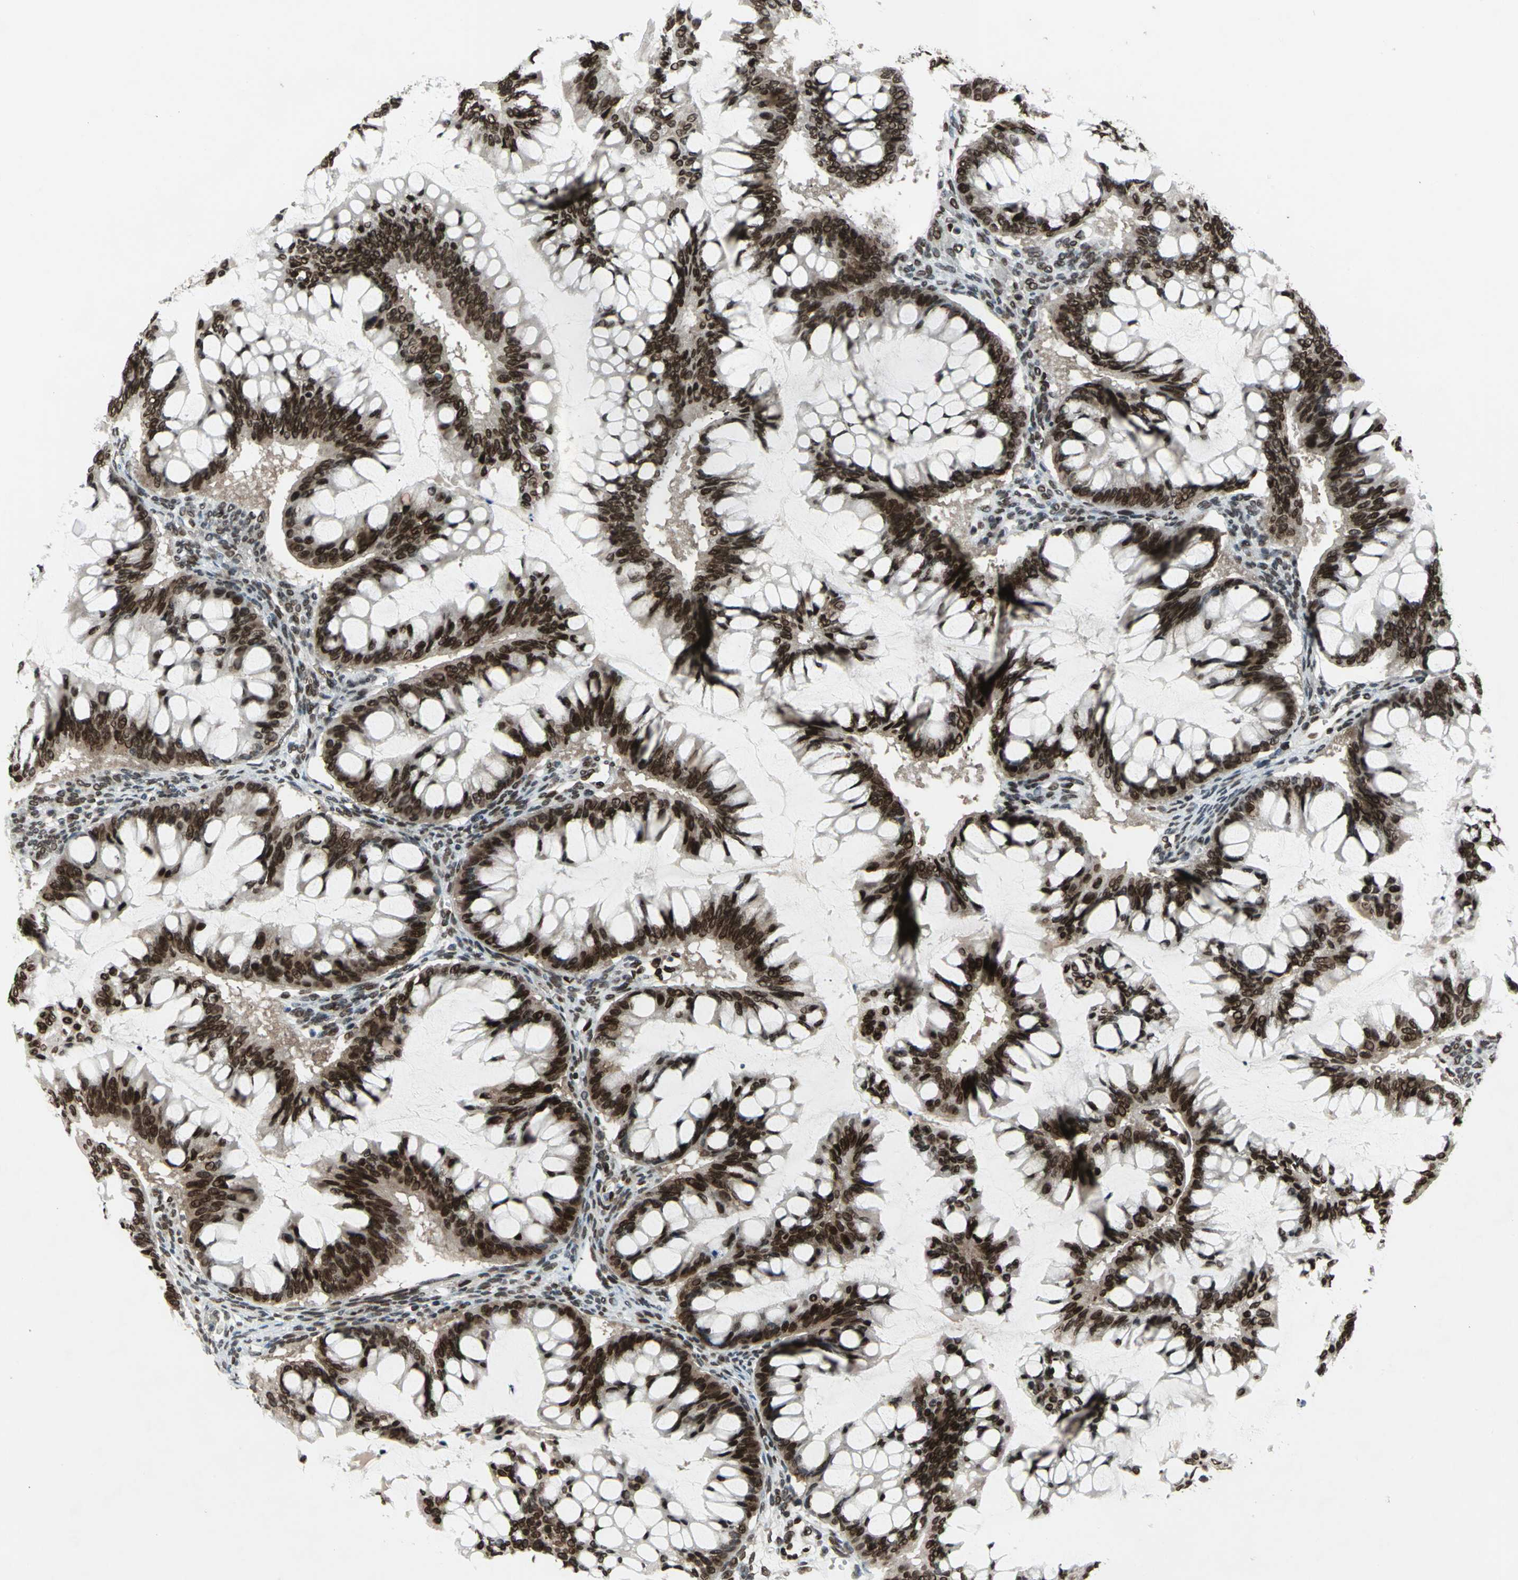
{"staining": {"intensity": "strong", "quantity": ">75%", "location": "cytoplasmic/membranous,nuclear"}, "tissue": "ovarian cancer", "cell_type": "Tumor cells", "image_type": "cancer", "snomed": [{"axis": "morphology", "description": "Cystadenocarcinoma, mucinous, NOS"}, {"axis": "topography", "description": "Ovary"}], "caption": "Human ovarian cancer (mucinous cystadenocarcinoma) stained with a protein marker reveals strong staining in tumor cells.", "gene": "ISY1", "patient": {"sex": "female", "age": 73}}